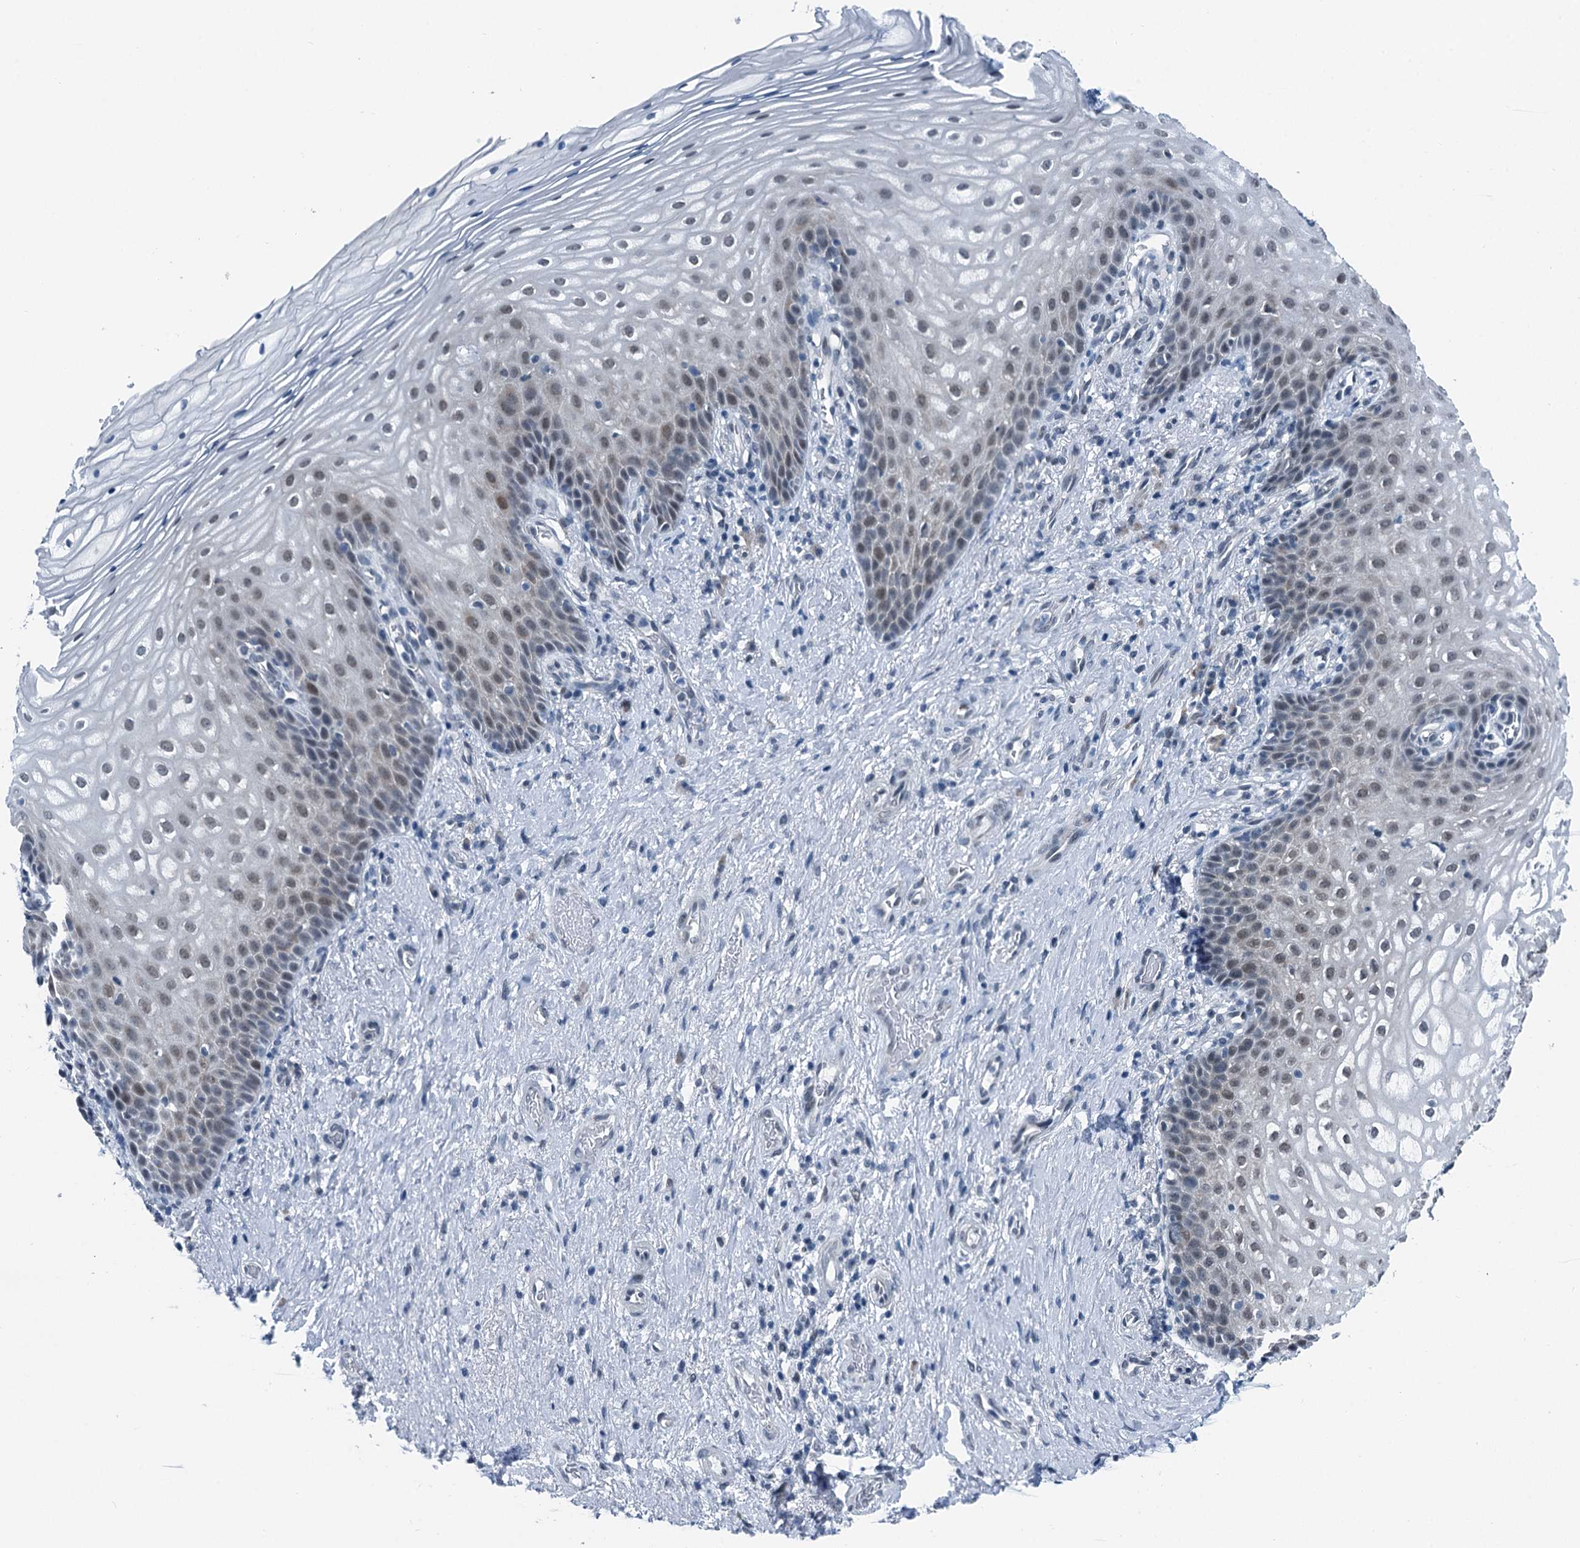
{"staining": {"intensity": "weak", "quantity": "<25%", "location": "nuclear"}, "tissue": "vagina", "cell_type": "Squamous epithelial cells", "image_type": "normal", "snomed": [{"axis": "morphology", "description": "Normal tissue, NOS"}, {"axis": "topography", "description": "Vagina"}], "caption": "IHC photomicrograph of unremarkable vagina: vagina stained with DAB (3,3'-diaminobenzidine) demonstrates no significant protein expression in squamous epithelial cells. Brightfield microscopy of immunohistochemistry stained with DAB (3,3'-diaminobenzidine) (brown) and hematoxylin (blue), captured at high magnification.", "gene": "TRPT1", "patient": {"sex": "female", "age": 60}}